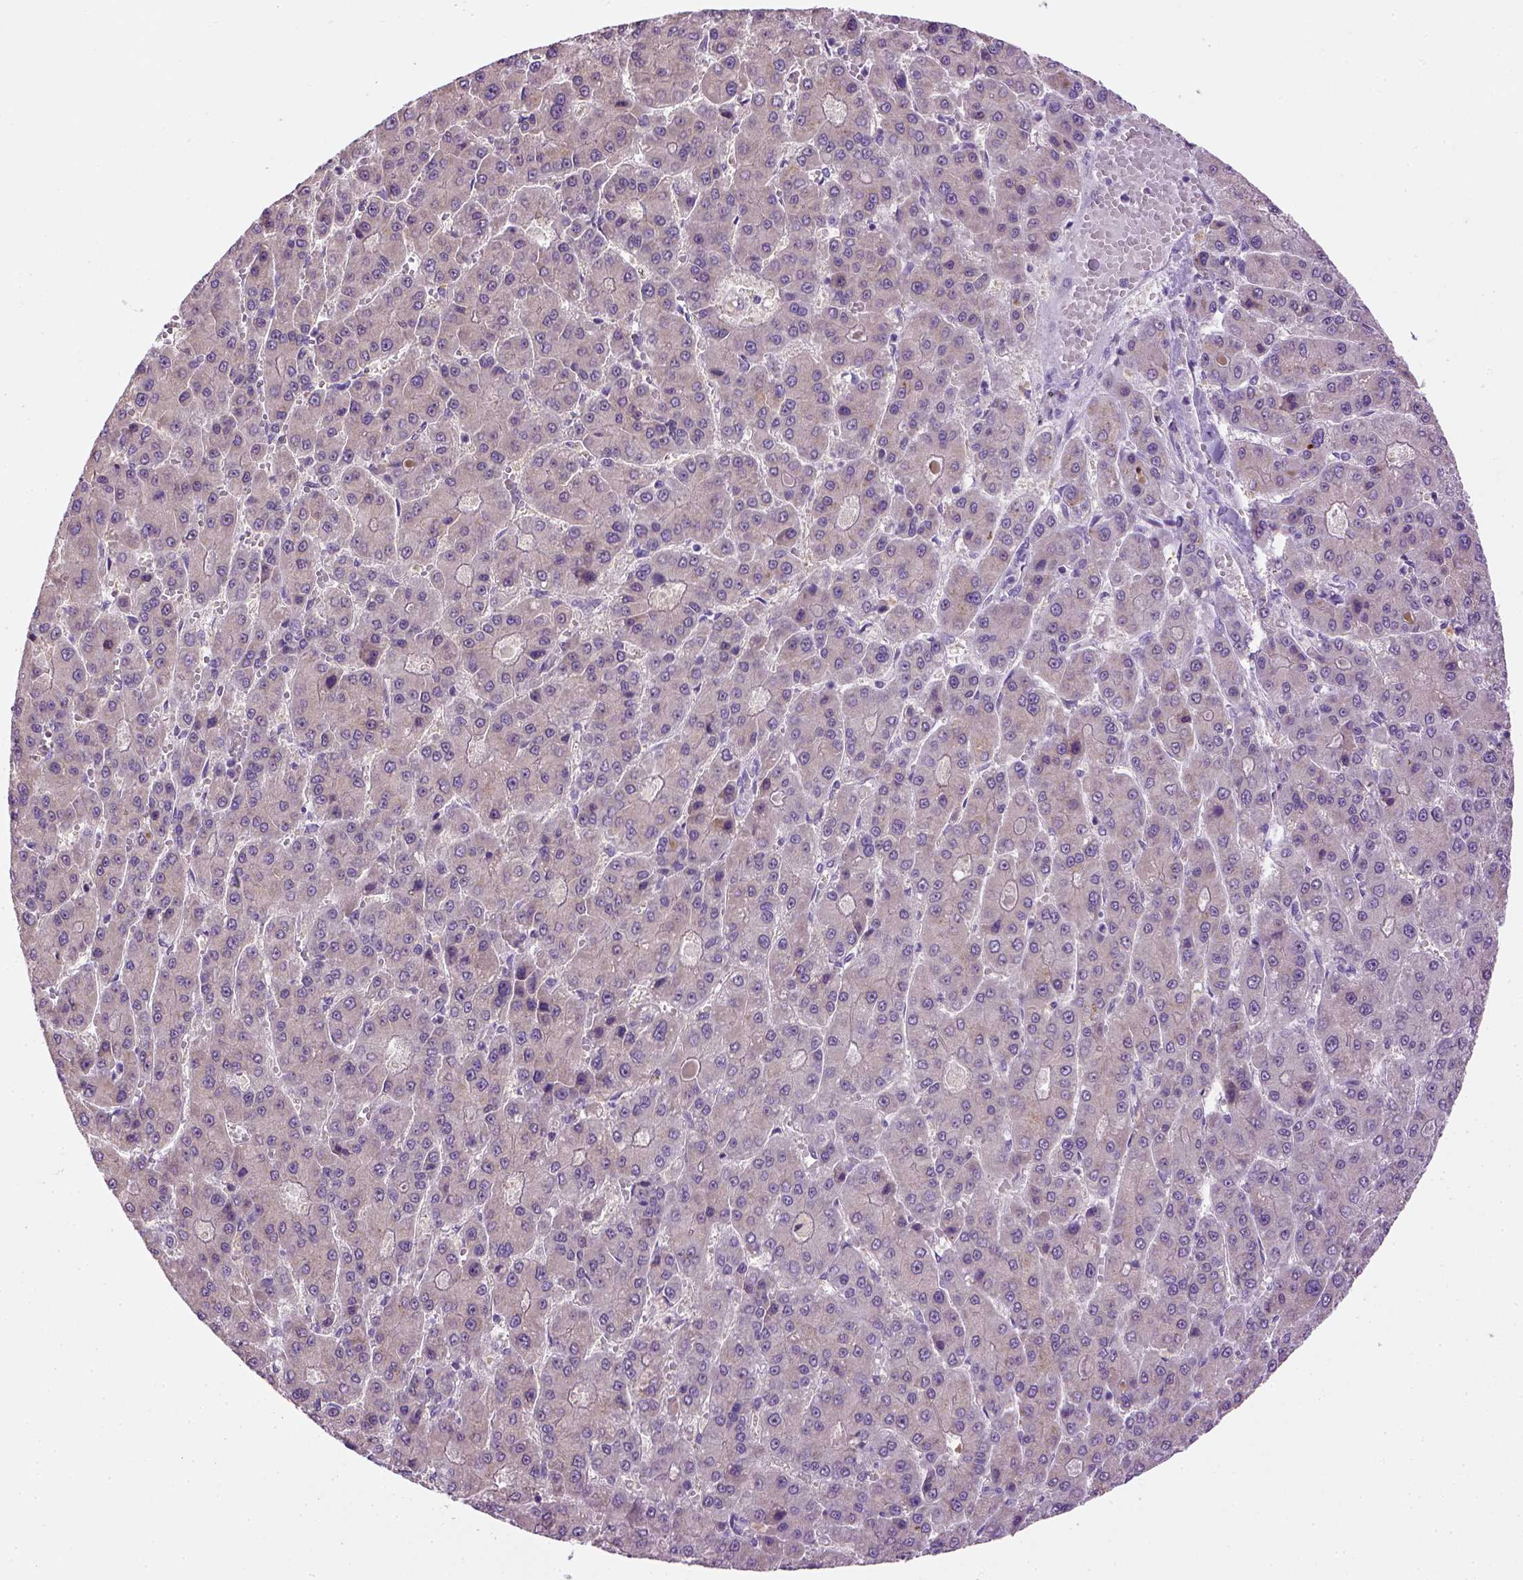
{"staining": {"intensity": "negative", "quantity": "none", "location": "none"}, "tissue": "liver cancer", "cell_type": "Tumor cells", "image_type": "cancer", "snomed": [{"axis": "morphology", "description": "Carcinoma, Hepatocellular, NOS"}, {"axis": "topography", "description": "Liver"}], "caption": "IHC image of hepatocellular carcinoma (liver) stained for a protein (brown), which displays no staining in tumor cells. (Brightfield microscopy of DAB immunohistochemistry (IHC) at high magnification).", "gene": "UTP4", "patient": {"sex": "male", "age": 70}}